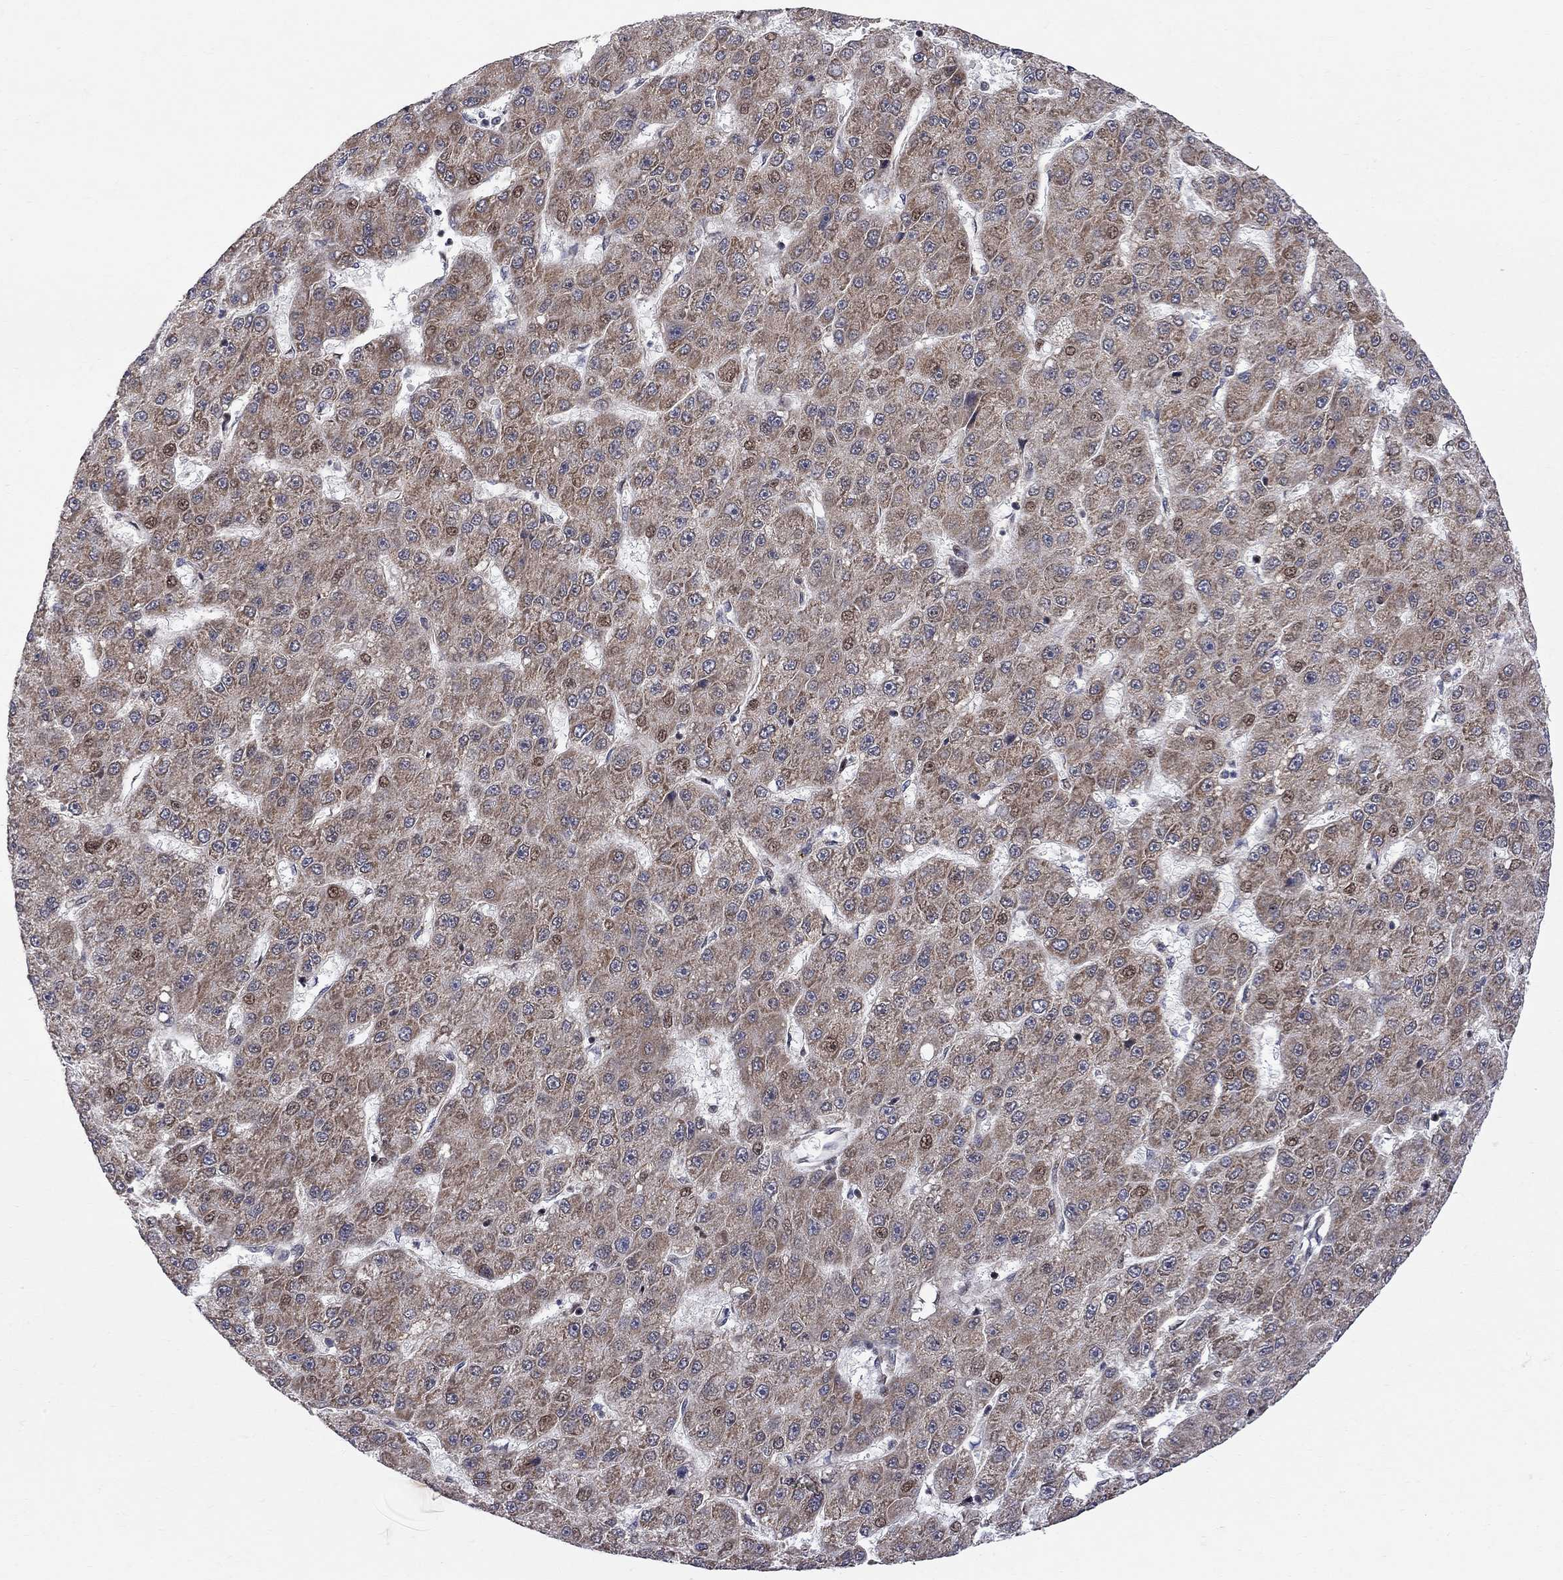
{"staining": {"intensity": "moderate", "quantity": ">75%", "location": "cytoplasmic/membranous,nuclear"}, "tissue": "liver cancer", "cell_type": "Tumor cells", "image_type": "cancer", "snomed": [{"axis": "morphology", "description": "Carcinoma, Hepatocellular, NOS"}, {"axis": "topography", "description": "Liver"}], "caption": "High-magnification brightfield microscopy of liver hepatocellular carcinoma stained with DAB (brown) and counterstained with hematoxylin (blue). tumor cells exhibit moderate cytoplasmic/membranous and nuclear expression is seen in about>75% of cells. (DAB (3,3'-diaminobenzidine) IHC with brightfield microscopy, high magnification).", "gene": "CNOT11", "patient": {"sex": "male", "age": 67}}